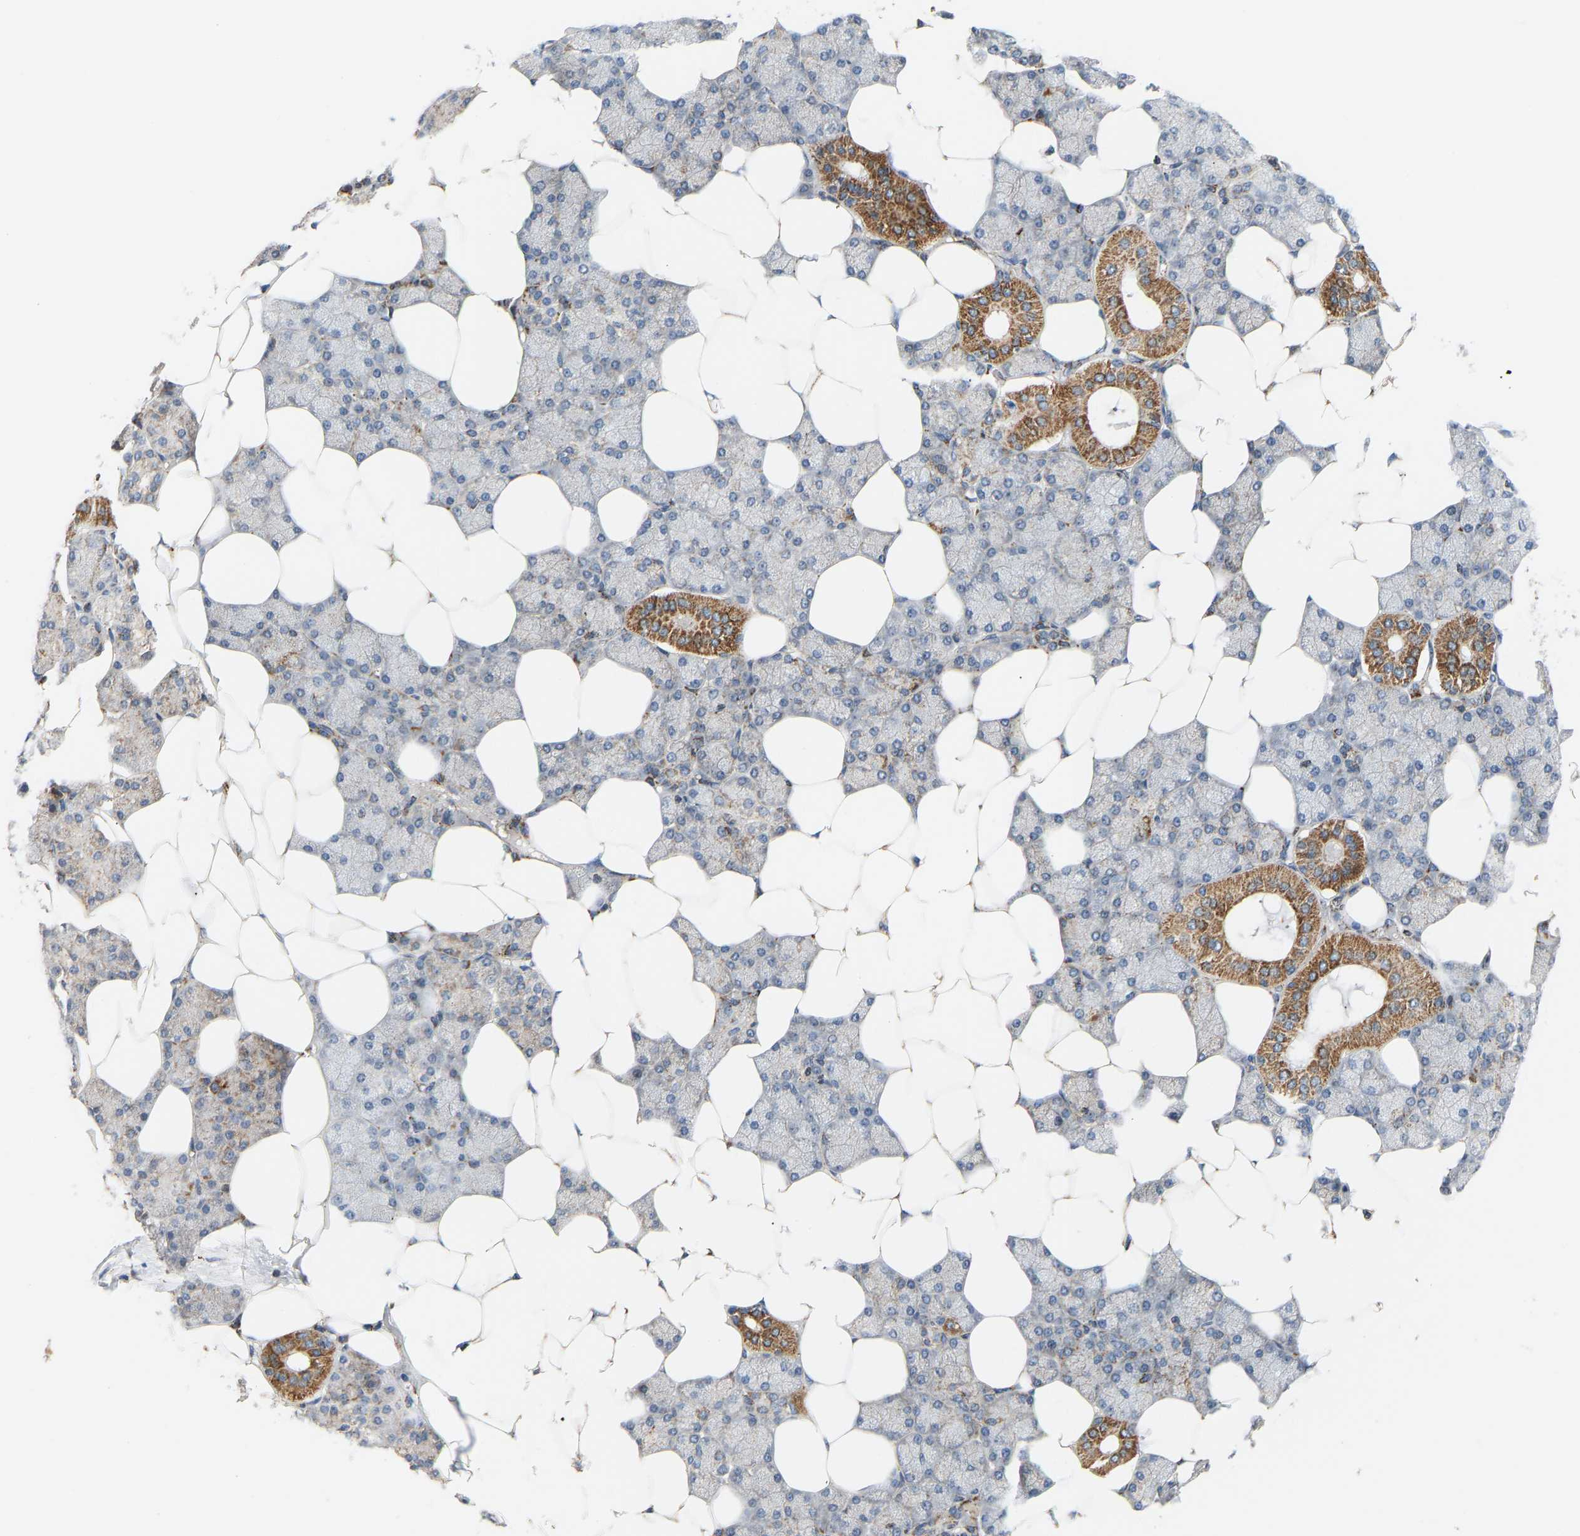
{"staining": {"intensity": "moderate", "quantity": "25%-75%", "location": "cytoplasmic/membranous"}, "tissue": "salivary gland", "cell_type": "Glandular cells", "image_type": "normal", "snomed": [{"axis": "morphology", "description": "Normal tissue, NOS"}, {"axis": "topography", "description": "Salivary gland"}], "caption": "An IHC photomicrograph of normal tissue is shown. Protein staining in brown shows moderate cytoplasmic/membranous positivity in salivary gland within glandular cells.", "gene": "GPSM2", "patient": {"sex": "male", "age": 62}}